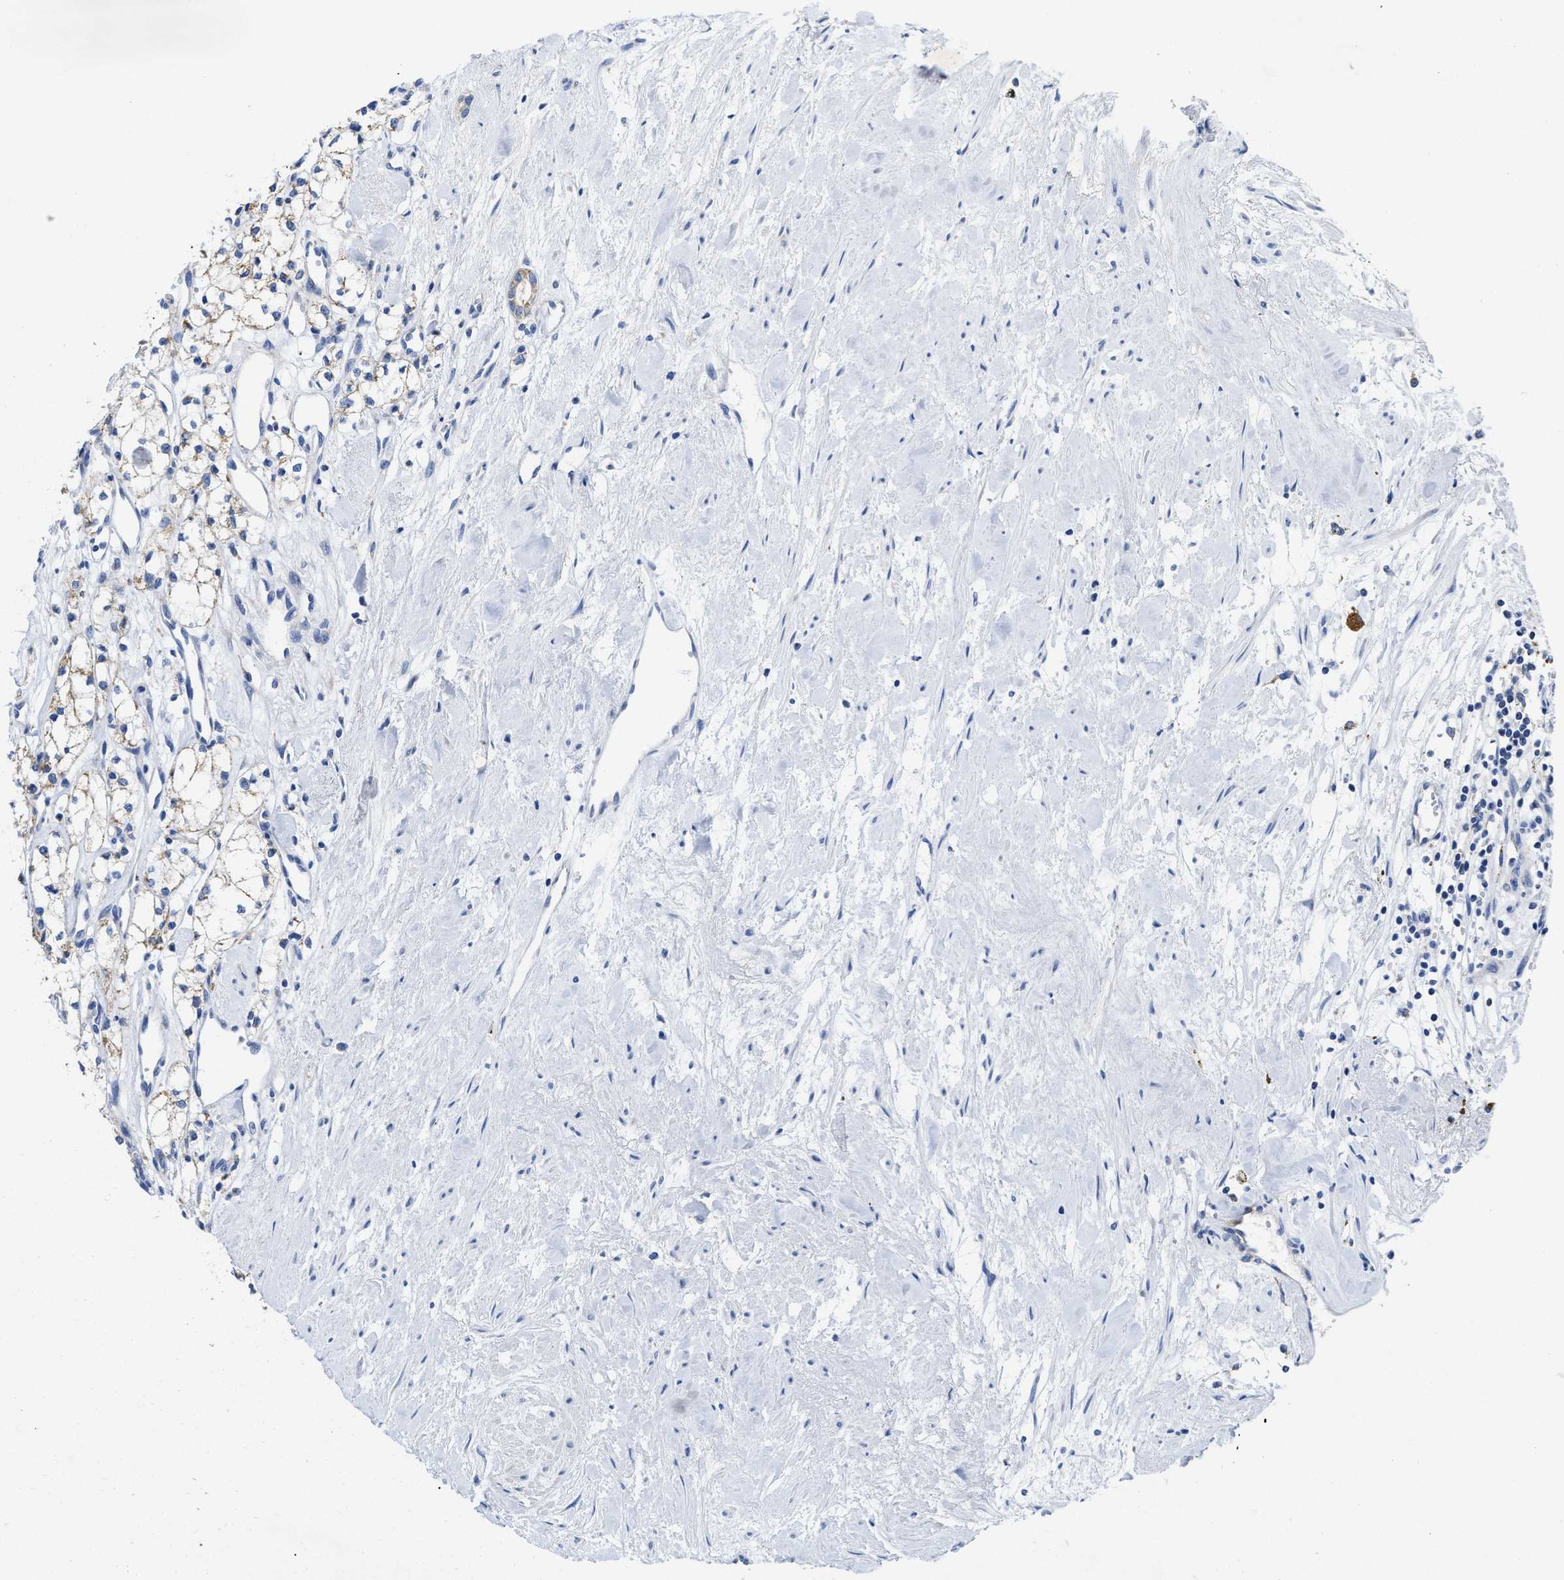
{"staining": {"intensity": "weak", "quantity": "<25%", "location": "cytoplasmic/membranous"}, "tissue": "renal cancer", "cell_type": "Tumor cells", "image_type": "cancer", "snomed": [{"axis": "morphology", "description": "Adenocarcinoma, NOS"}, {"axis": "topography", "description": "Kidney"}], "caption": "This is an immunohistochemistry (IHC) micrograph of adenocarcinoma (renal). There is no positivity in tumor cells.", "gene": "TBRG4", "patient": {"sex": "male", "age": 59}}